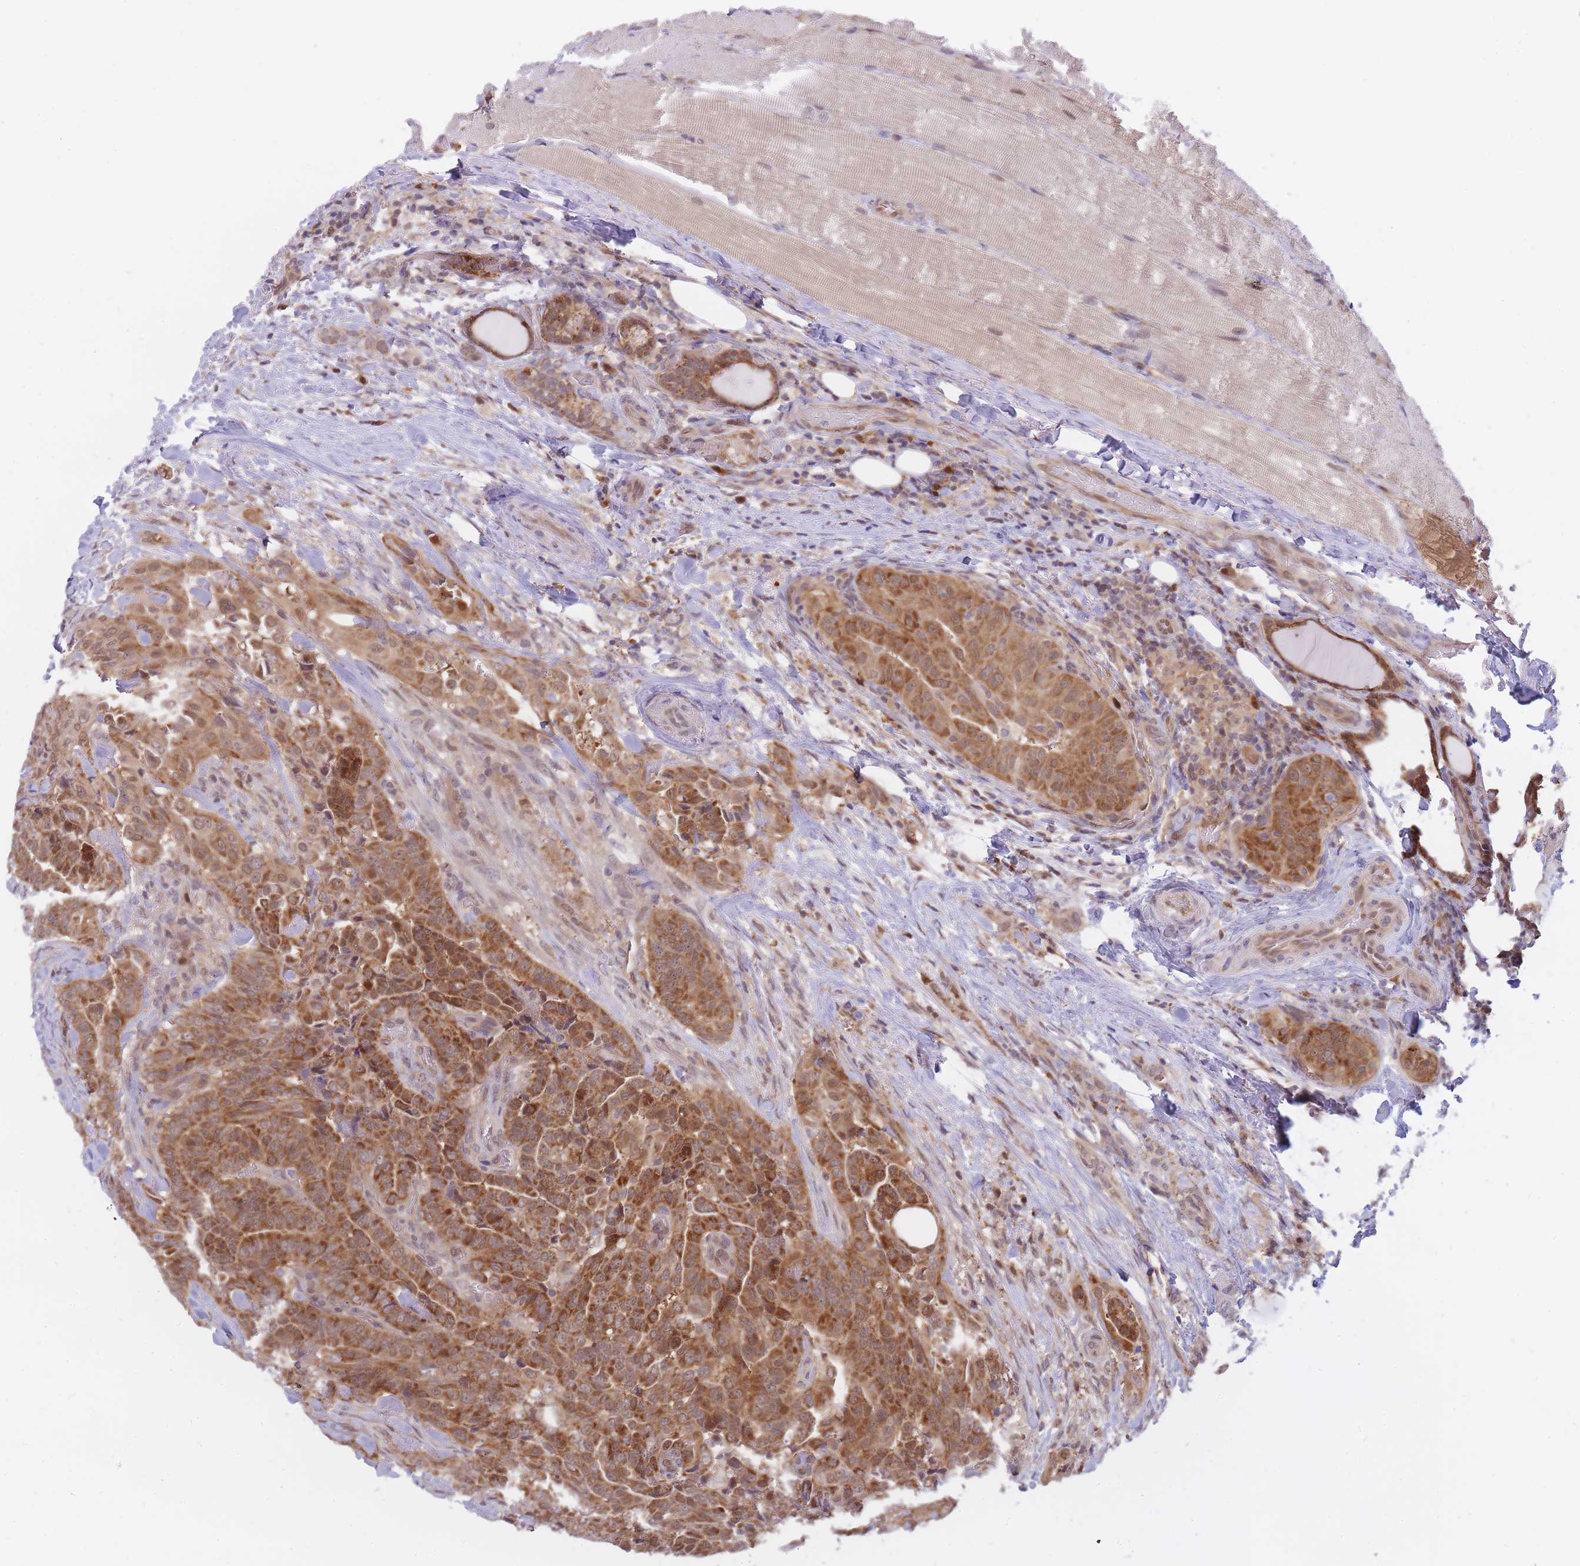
{"staining": {"intensity": "moderate", "quantity": ">75%", "location": "cytoplasmic/membranous"}, "tissue": "thyroid cancer", "cell_type": "Tumor cells", "image_type": "cancer", "snomed": [{"axis": "morphology", "description": "Papillary adenocarcinoma, NOS"}, {"axis": "topography", "description": "Thyroid gland"}], "caption": "A brown stain labels moderate cytoplasmic/membranous staining of a protein in thyroid cancer tumor cells. Nuclei are stained in blue.", "gene": "NSFL1C", "patient": {"sex": "male", "age": 61}}